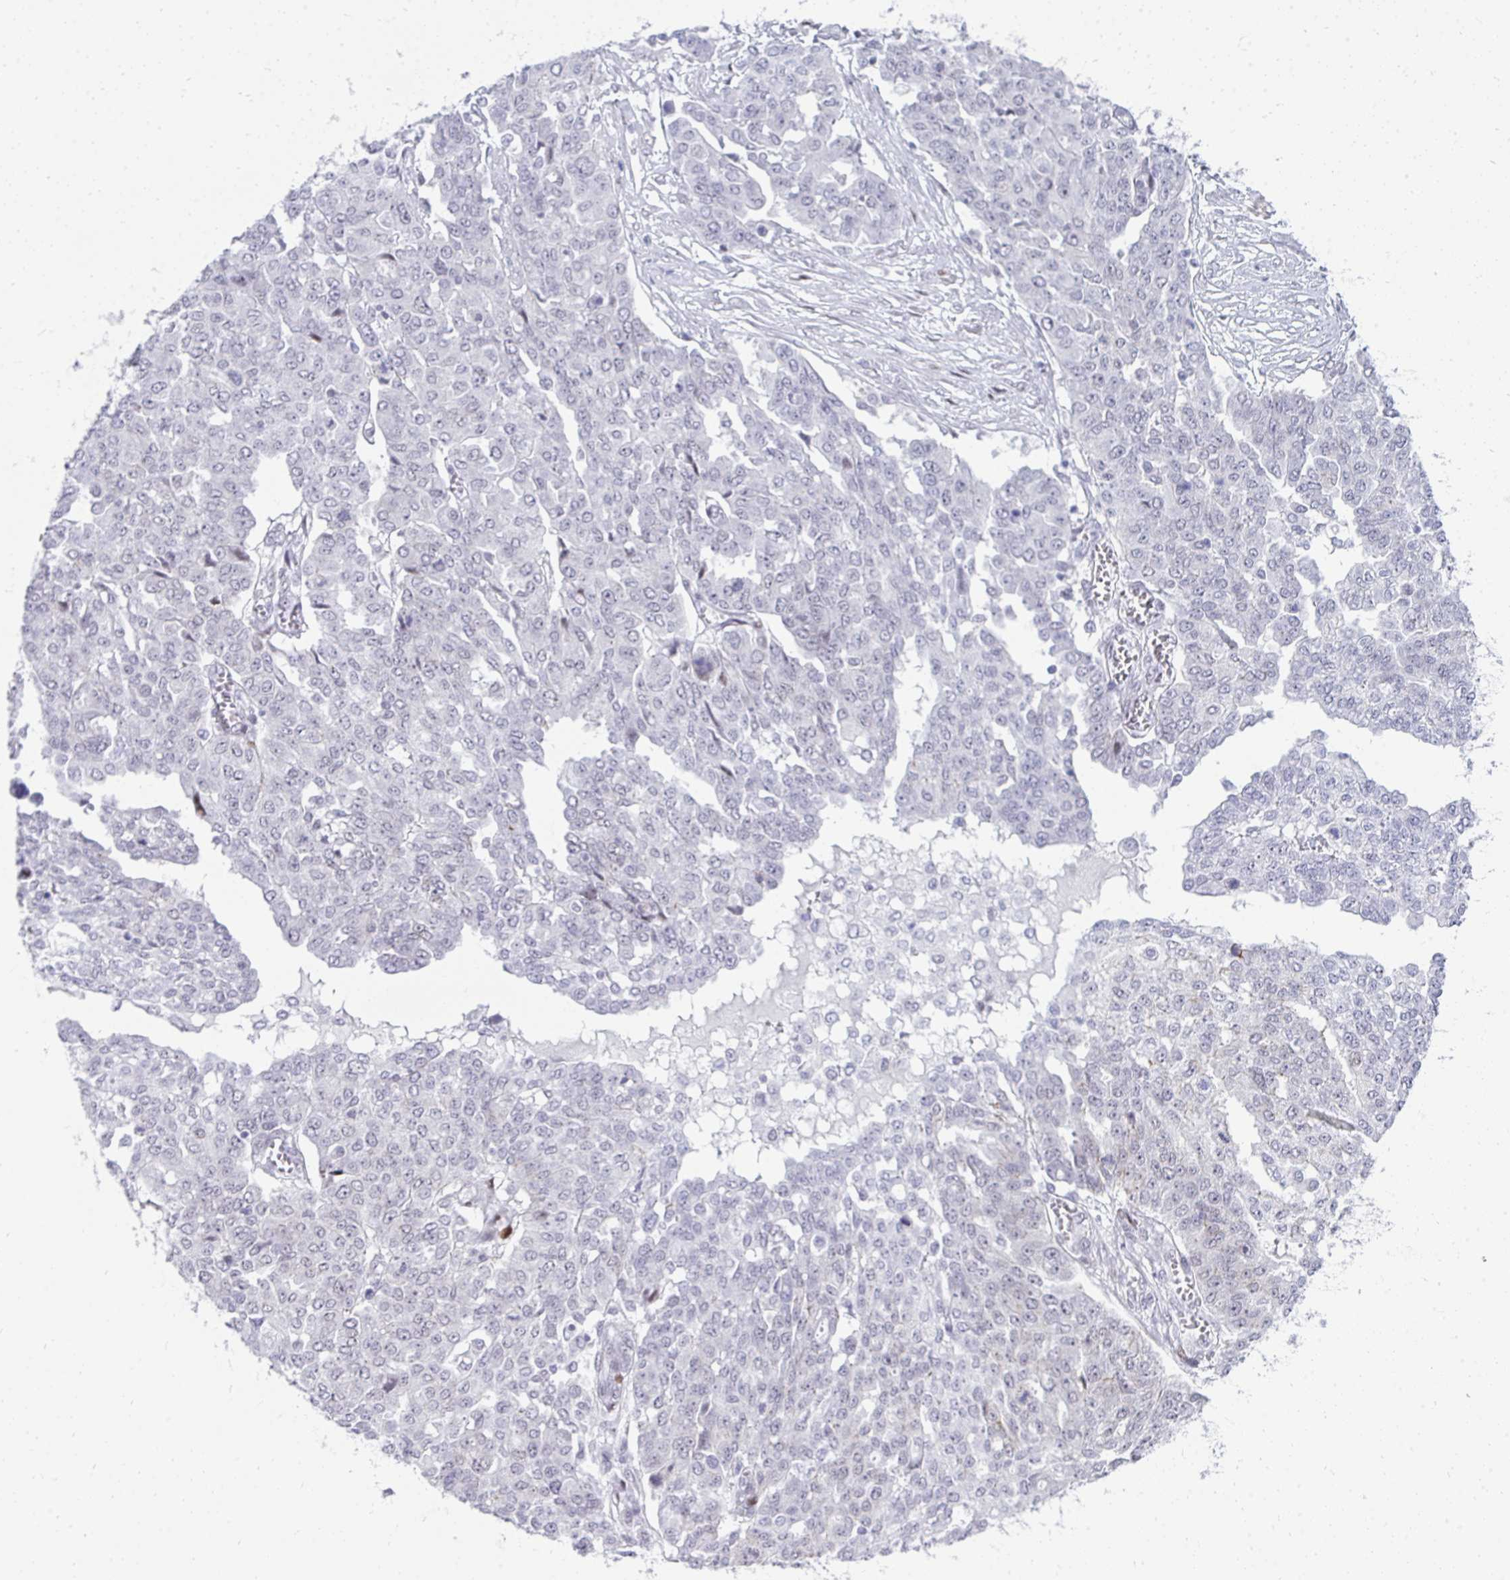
{"staining": {"intensity": "weak", "quantity": "<25%", "location": "nuclear"}, "tissue": "ovarian cancer", "cell_type": "Tumor cells", "image_type": "cancer", "snomed": [{"axis": "morphology", "description": "Cystadenocarcinoma, serous, NOS"}, {"axis": "topography", "description": "Soft tissue"}, {"axis": "topography", "description": "Ovary"}], "caption": "An image of ovarian serous cystadenocarcinoma stained for a protein exhibits no brown staining in tumor cells. (IHC, brightfield microscopy, high magnification).", "gene": "GLDN", "patient": {"sex": "female", "age": 57}}